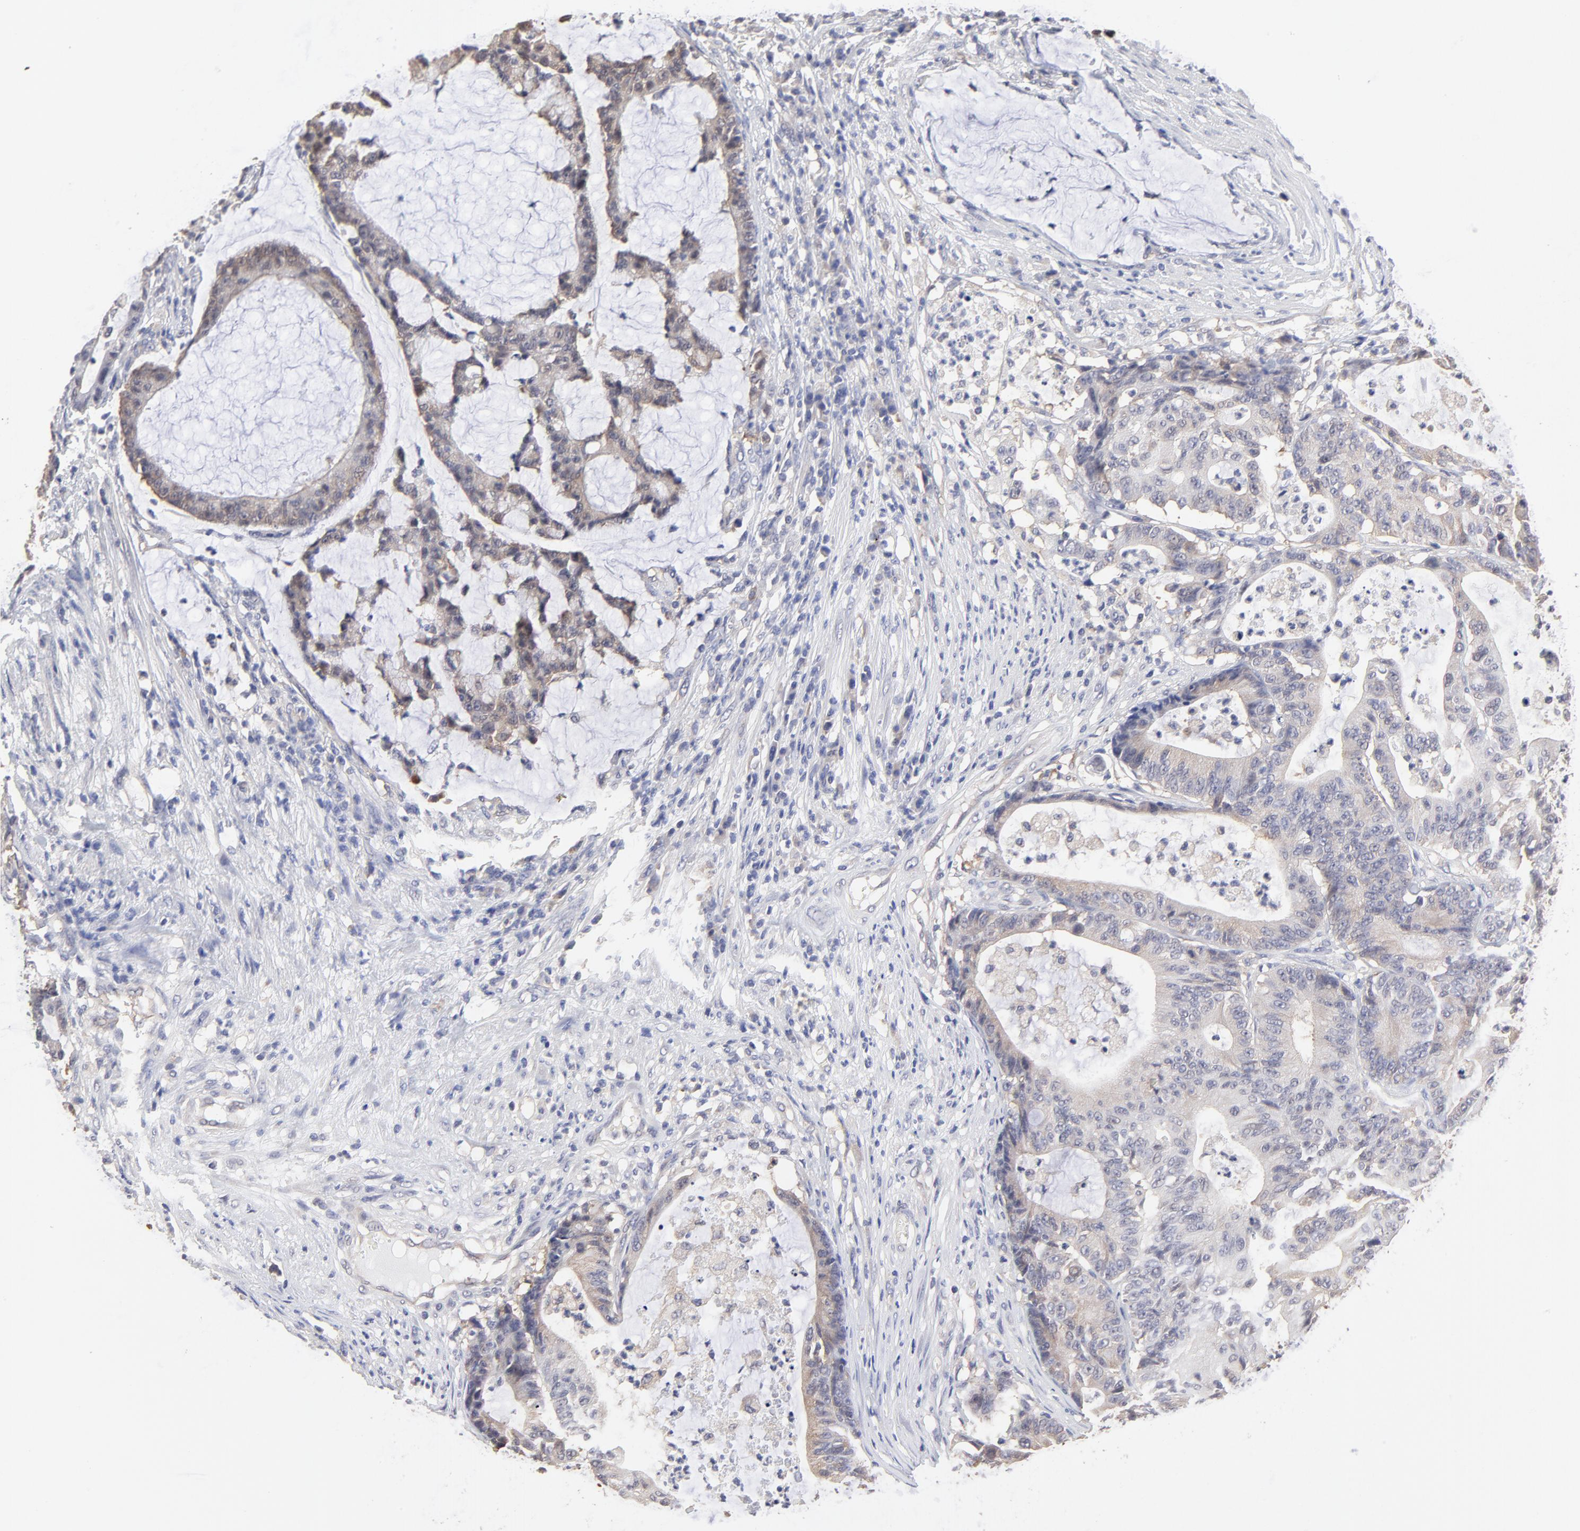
{"staining": {"intensity": "weak", "quantity": "25%-75%", "location": "cytoplasmic/membranous"}, "tissue": "colorectal cancer", "cell_type": "Tumor cells", "image_type": "cancer", "snomed": [{"axis": "morphology", "description": "Adenocarcinoma, NOS"}, {"axis": "topography", "description": "Colon"}], "caption": "Immunohistochemistry (IHC) staining of colorectal adenocarcinoma, which shows low levels of weak cytoplasmic/membranous staining in approximately 25%-75% of tumor cells indicating weak cytoplasmic/membranous protein positivity. The staining was performed using DAB (3,3'-diaminobenzidine) (brown) for protein detection and nuclei were counterstained in hematoxylin (blue).", "gene": "CCT2", "patient": {"sex": "female", "age": 84}}